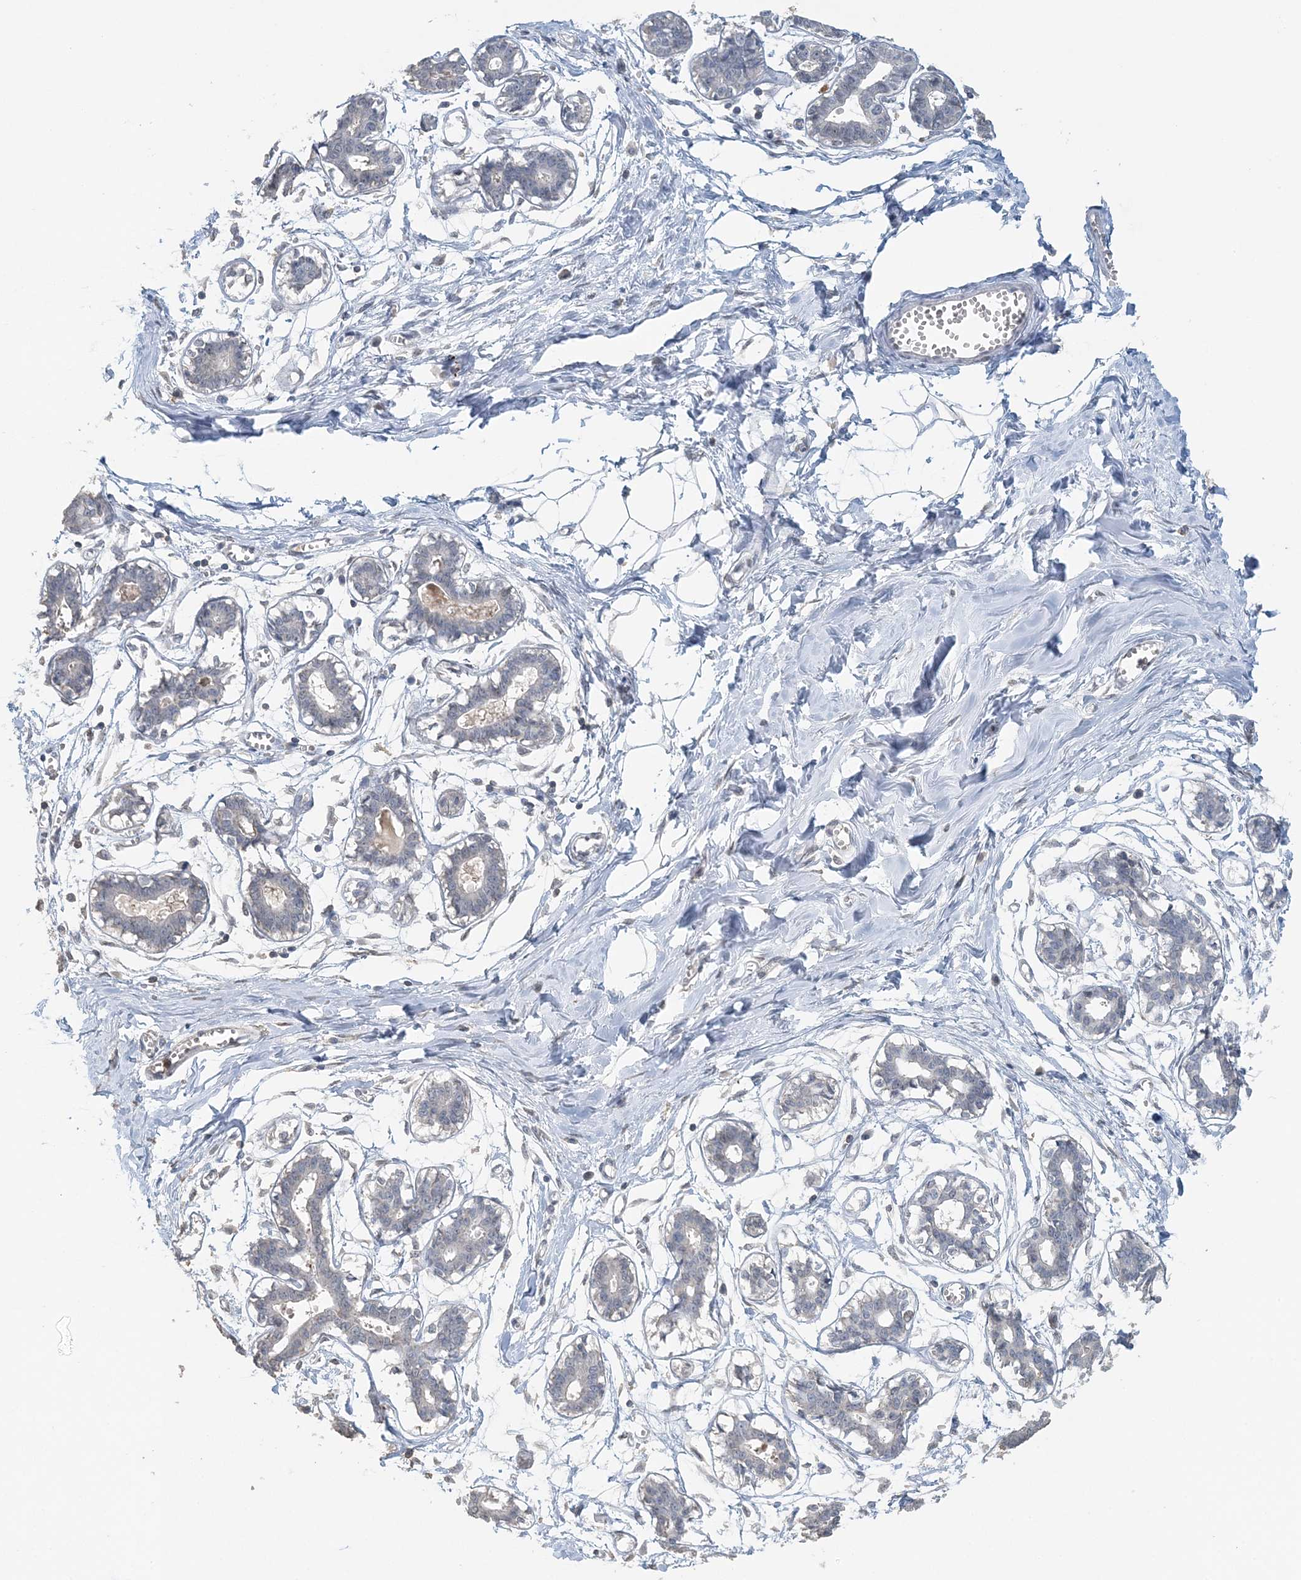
{"staining": {"intensity": "negative", "quantity": "none", "location": "none"}, "tissue": "breast", "cell_type": "Adipocytes", "image_type": "normal", "snomed": [{"axis": "morphology", "description": "Normal tissue, NOS"}, {"axis": "topography", "description": "Breast"}], "caption": "A high-resolution micrograph shows immunohistochemistry (IHC) staining of benign breast, which reveals no significant staining in adipocytes. (Stains: DAB (3,3'-diaminobenzidine) immunohistochemistry (IHC) with hematoxylin counter stain, Microscopy: brightfield microscopy at high magnification).", "gene": "FAM110A", "patient": {"sex": "female", "age": 27}}